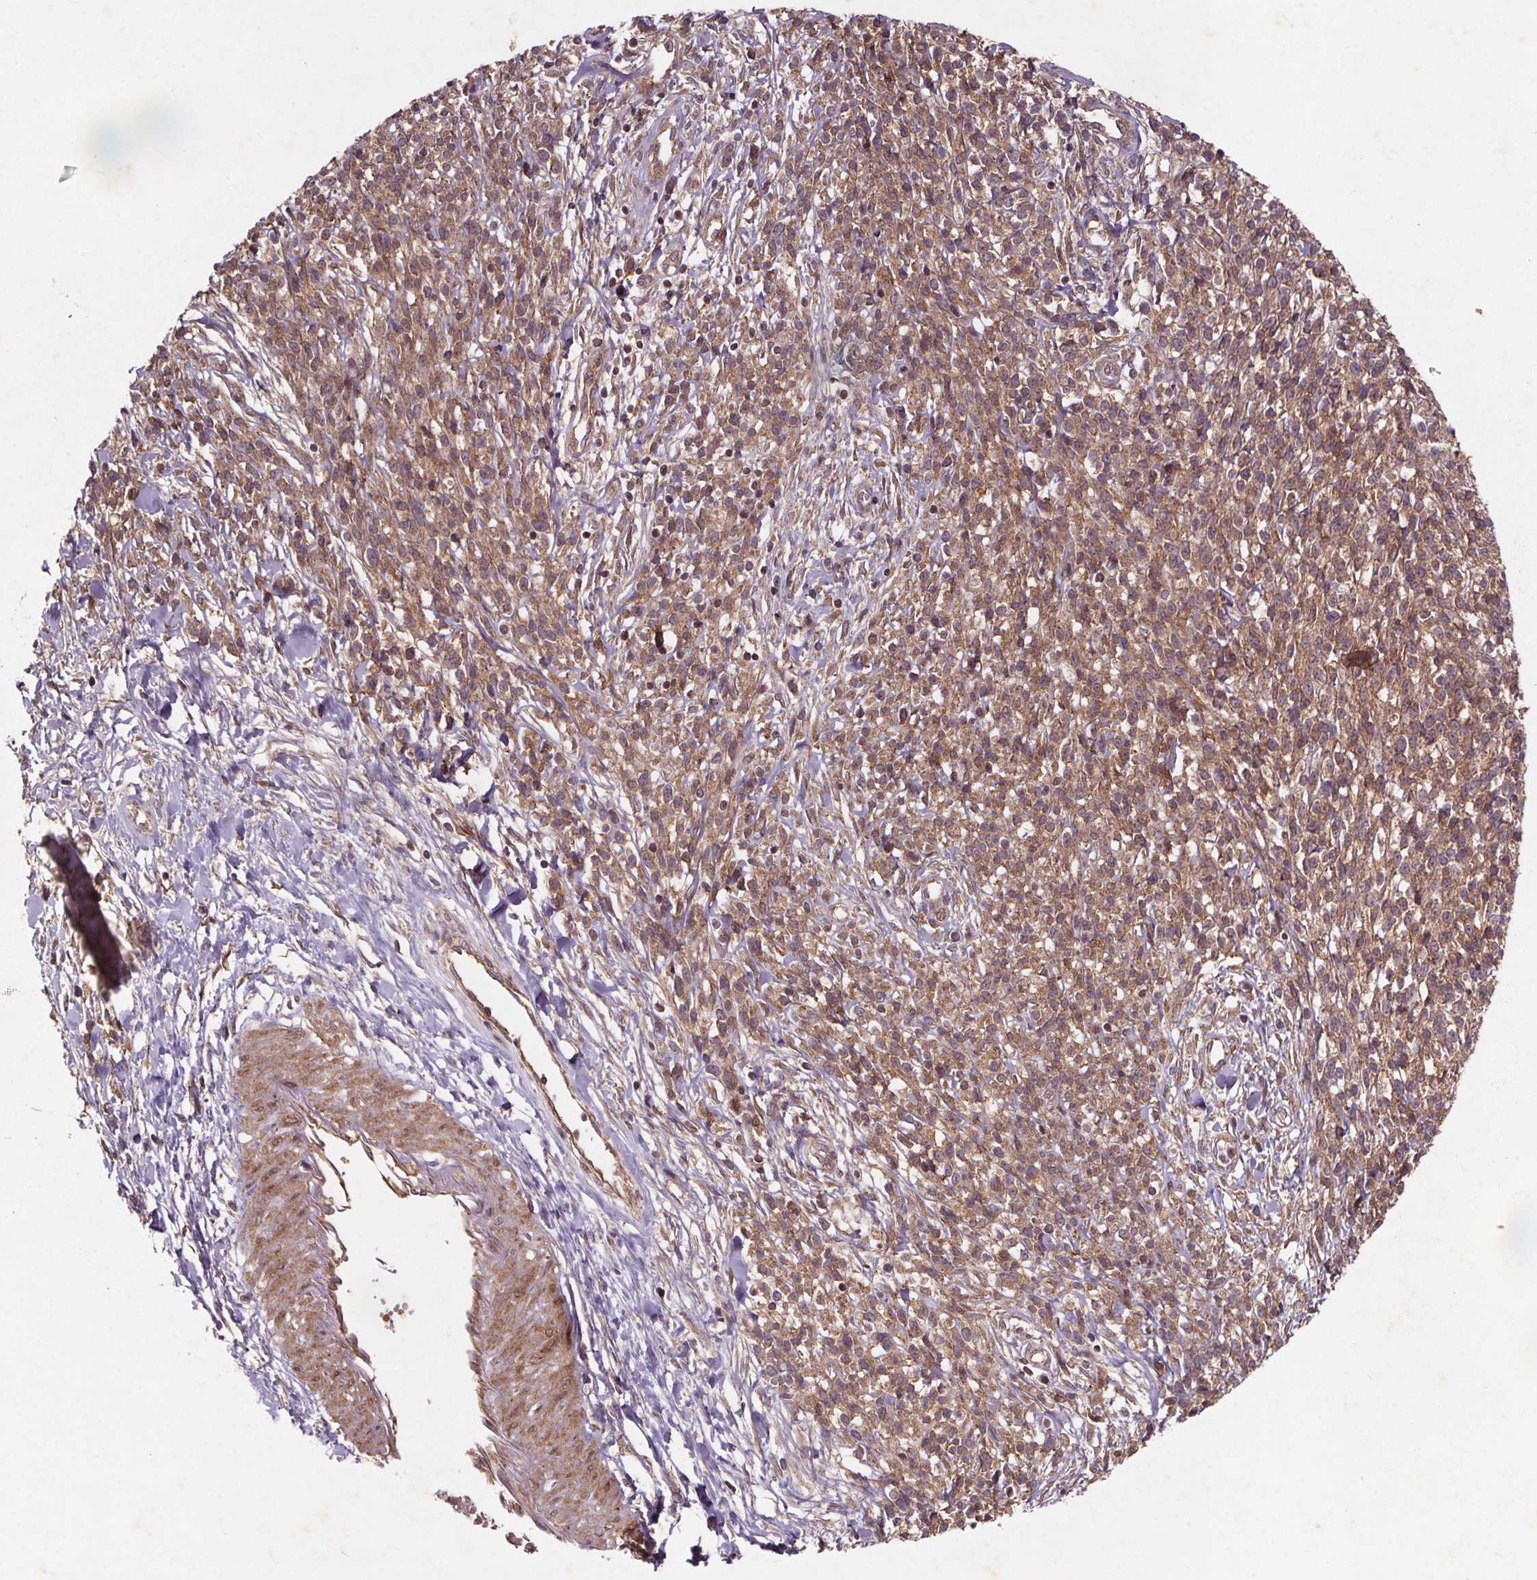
{"staining": {"intensity": "moderate", "quantity": ">75%", "location": "cytoplasmic/membranous"}, "tissue": "melanoma", "cell_type": "Tumor cells", "image_type": "cancer", "snomed": [{"axis": "morphology", "description": "Malignant melanoma, NOS"}, {"axis": "topography", "description": "Skin"}, {"axis": "topography", "description": "Skin of trunk"}], "caption": "Immunohistochemistry (IHC) staining of melanoma, which displays medium levels of moderate cytoplasmic/membranous staining in about >75% of tumor cells indicating moderate cytoplasmic/membranous protein staining. The staining was performed using DAB (brown) for protein detection and nuclei were counterstained in hematoxylin (blue).", "gene": "STRN3", "patient": {"sex": "male", "age": 74}}